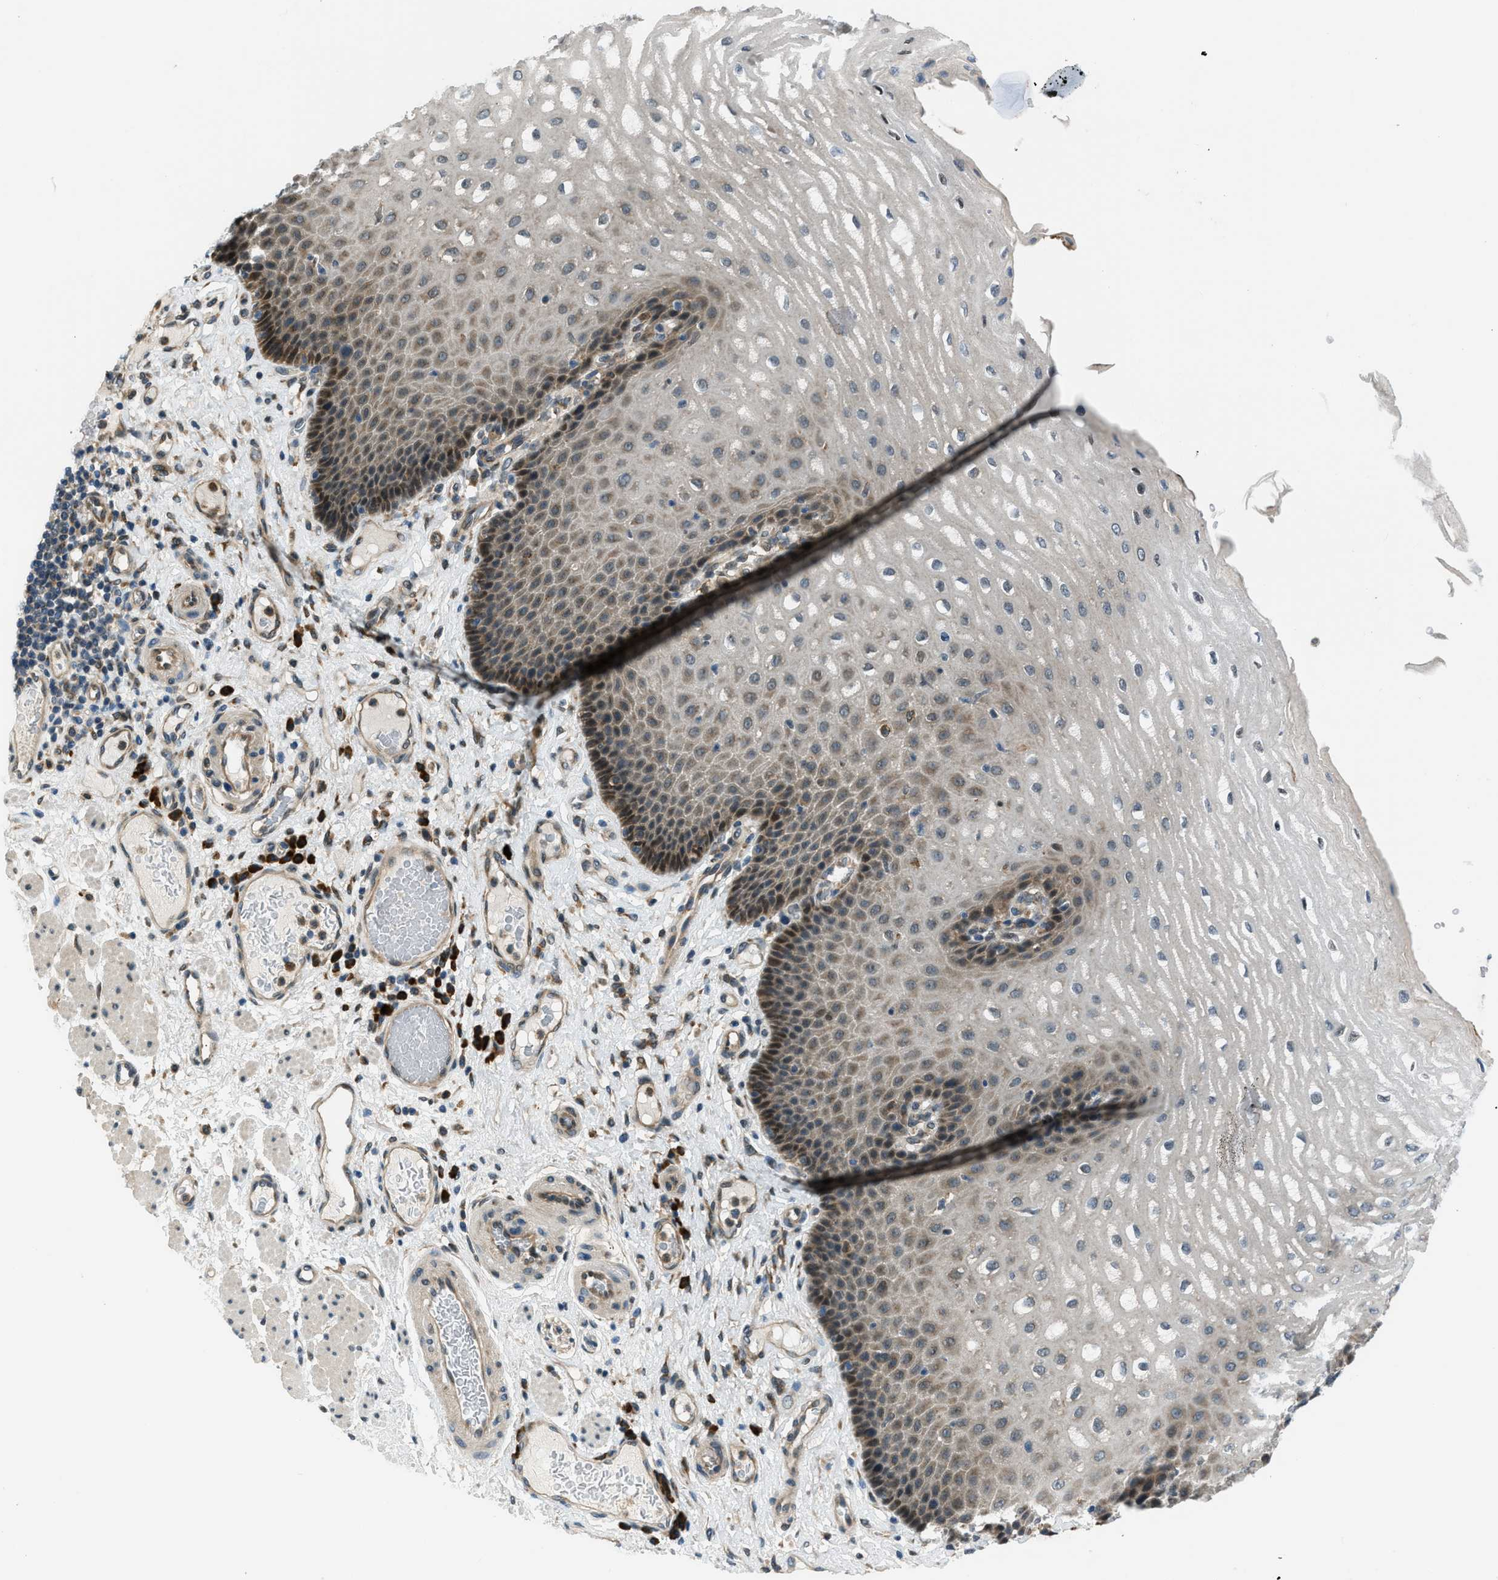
{"staining": {"intensity": "moderate", "quantity": "25%-75%", "location": "cytoplasmic/membranous,nuclear"}, "tissue": "esophagus", "cell_type": "Squamous epithelial cells", "image_type": "normal", "snomed": [{"axis": "morphology", "description": "Normal tissue, NOS"}, {"axis": "topography", "description": "Esophagus"}], "caption": "An image showing moderate cytoplasmic/membranous,nuclear expression in about 25%-75% of squamous epithelial cells in normal esophagus, as visualized by brown immunohistochemical staining.", "gene": "EDARADD", "patient": {"sex": "male", "age": 54}}